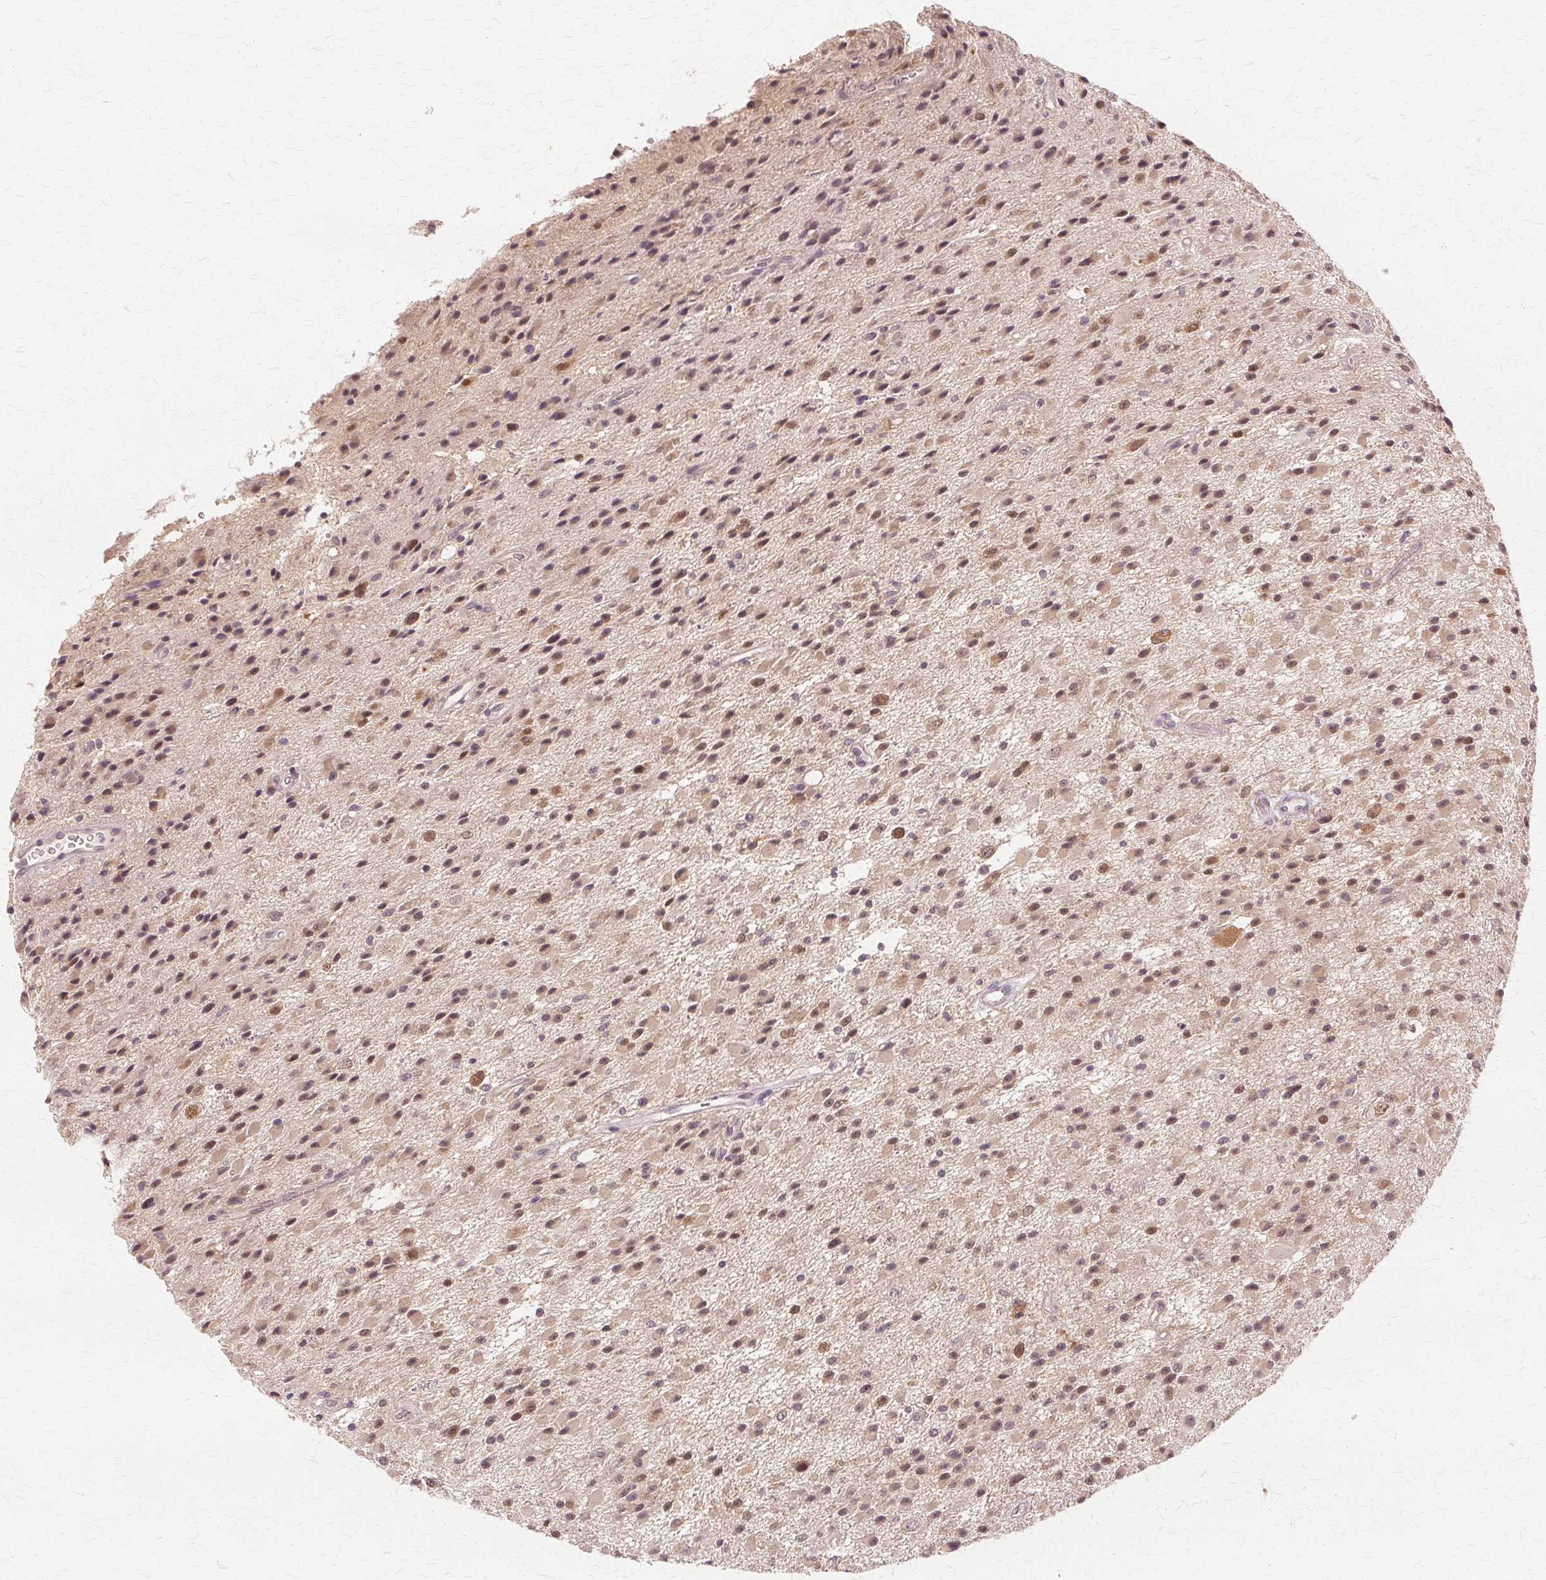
{"staining": {"intensity": "moderate", "quantity": ">75%", "location": "nuclear"}, "tissue": "glioma", "cell_type": "Tumor cells", "image_type": "cancer", "snomed": [{"axis": "morphology", "description": "Glioma, malignant, High grade"}, {"axis": "topography", "description": "Brain"}], "caption": "Moderate nuclear protein expression is identified in approximately >75% of tumor cells in malignant glioma (high-grade).", "gene": "PRMT5", "patient": {"sex": "male", "age": 29}}